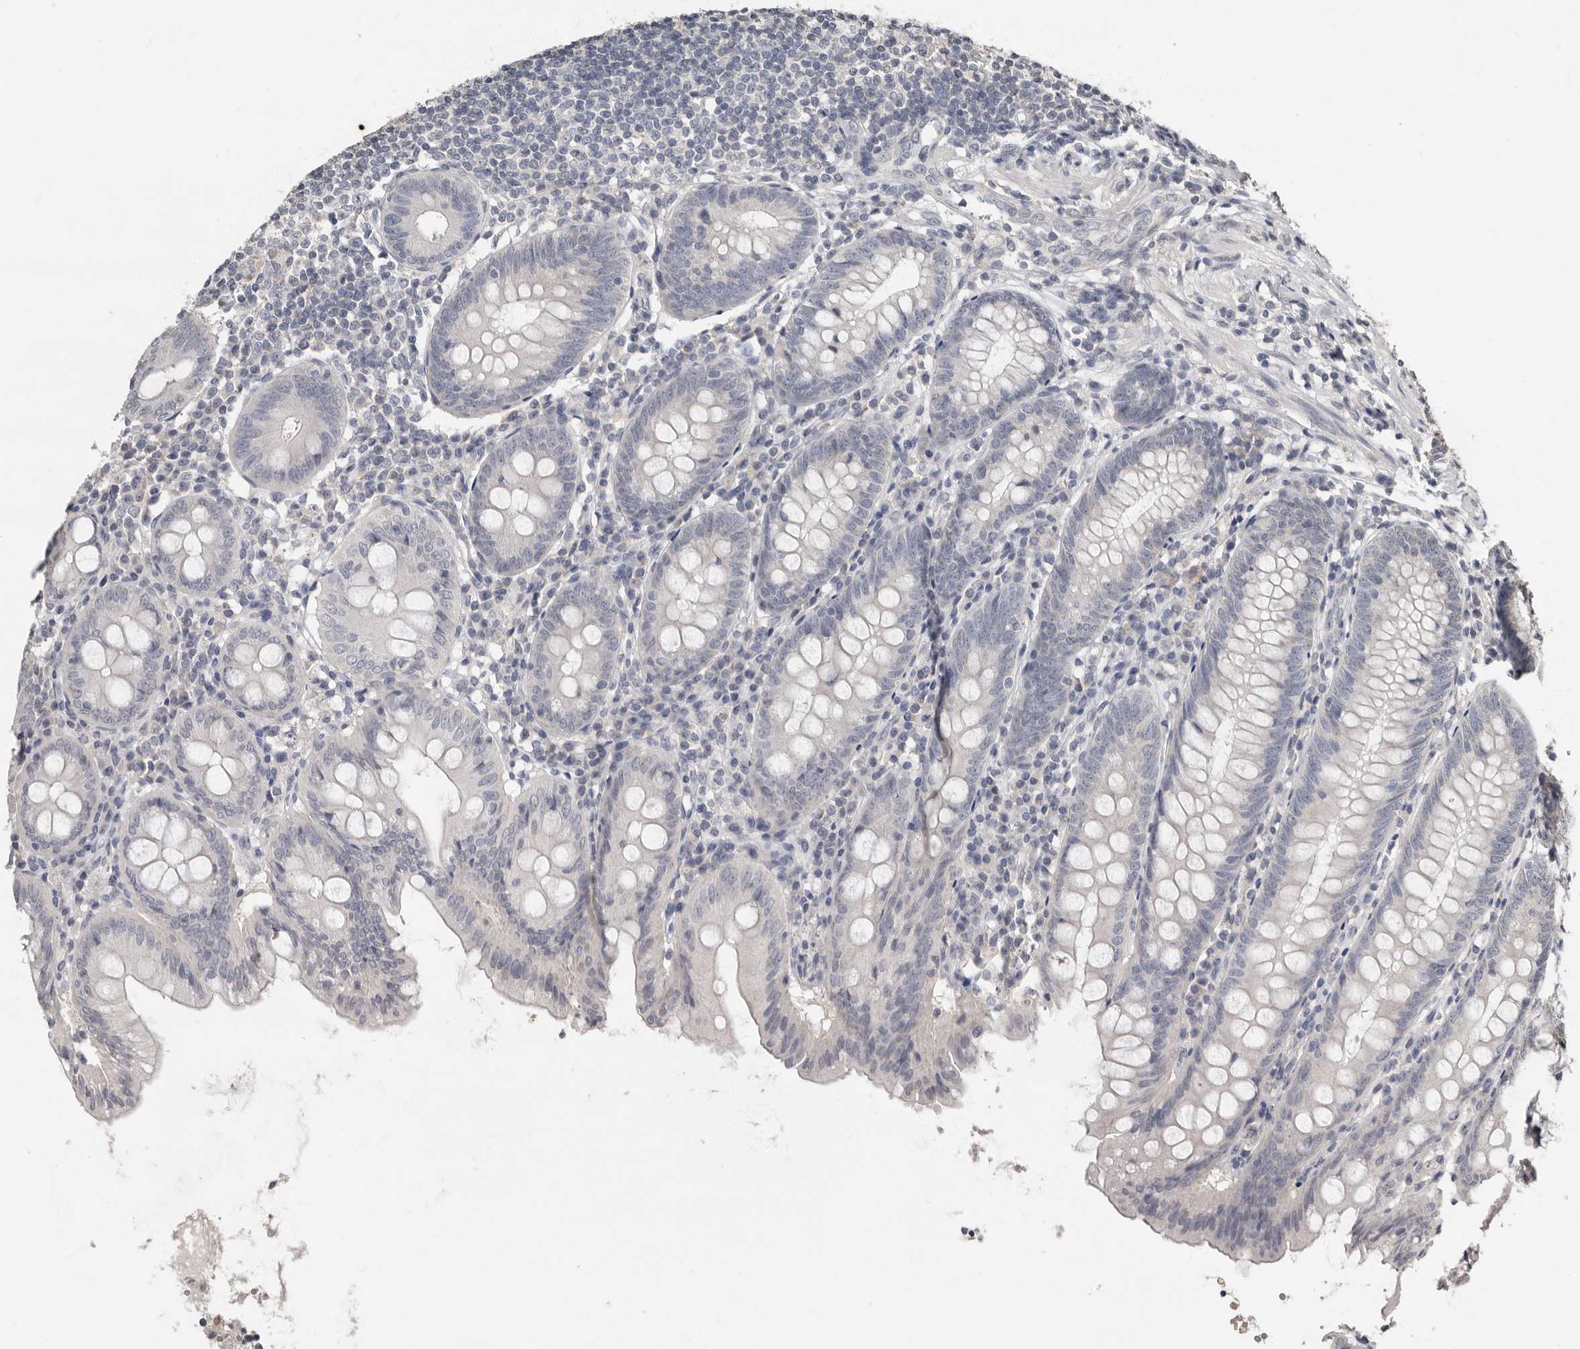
{"staining": {"intensity": "negative", "quantity": "none", "location": "none"}, "tissue": "appendix", "cell_type": "Glandular cells", "image_type": "normal", "snomed": [{"axis": "morphology", "description": "Normal tissue, NOS"}, {"axis": "topography", "description": "Appendix"}], "caption": "This is an IHC photomicrograph of normal appendix. There is no staining in glandular cells.", "gene": "LINGO2", "patient": {"sex": "female", "age": 54}}